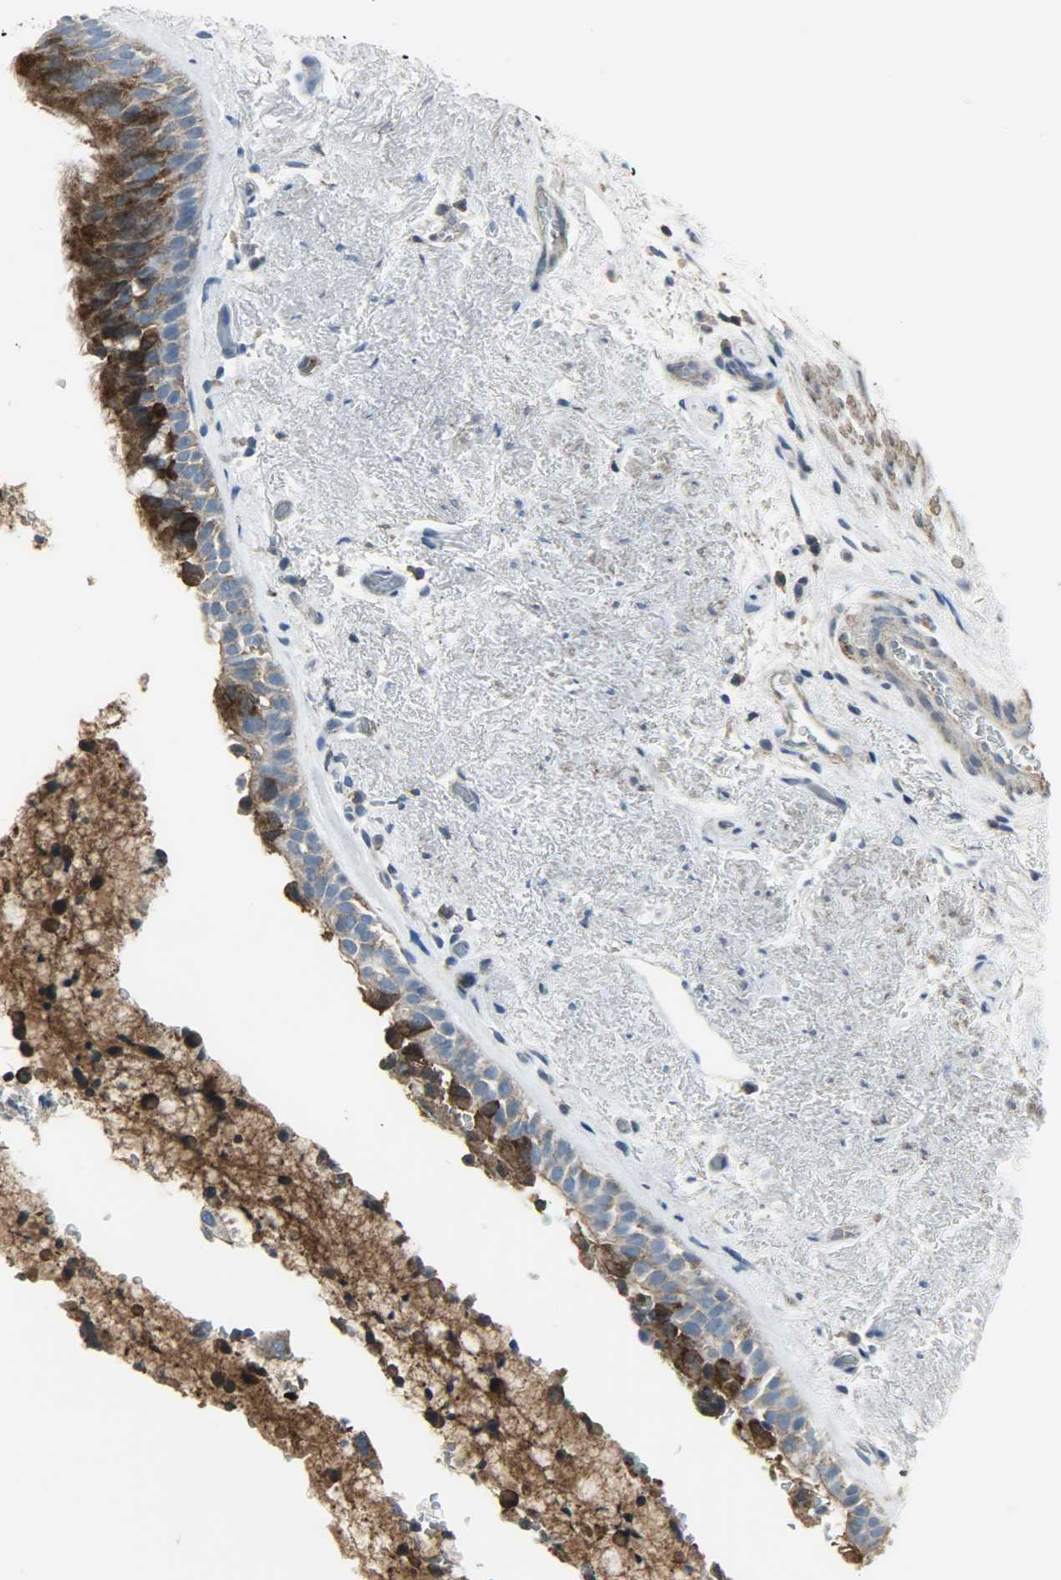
{"staining": {"intensity": "moderate", "quantity": ">75%", "location": "cytoplasmic/membranous"}, "tissue": "bronchus", "cell_type": "Respiratory epithelial cells", "image_type": "normal", "snomed": [{"axis": "morphology", "description": "Normal tissue, NOS"}, {"axis": "topography", "description": "Bronchus"}], "caption": "Immunohistochemistry micrograph of normal bronchus stained for a protein (brown), which reveals medium levels of moderate cytoplasmic/membranous expression in about >75% of respiratory epithelial cells.", "gene": "DNAJA4", "patient": {"sex": "female", "age": 54}}